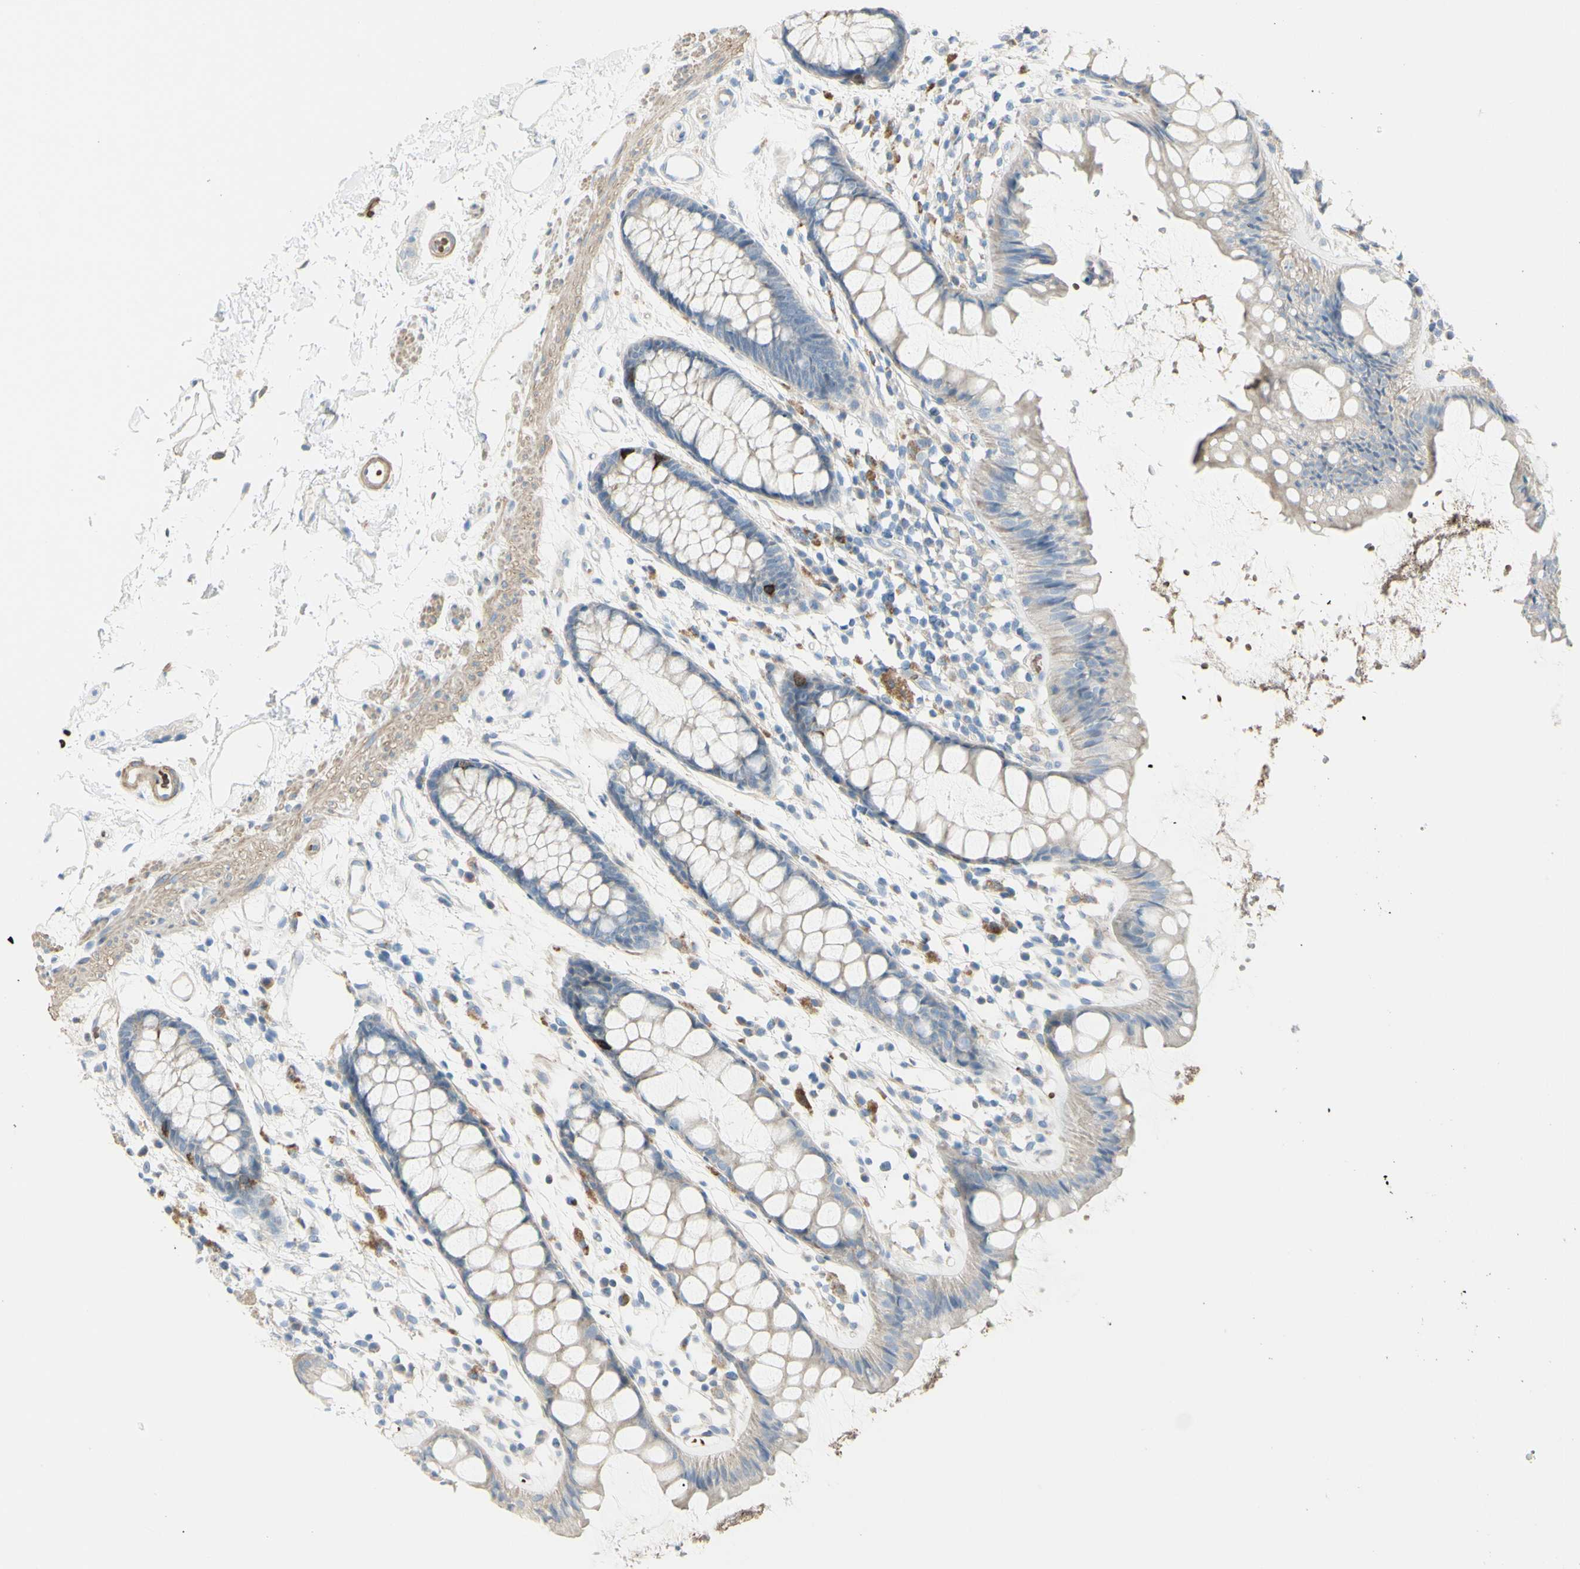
{"staining": {"intensity": "negative", "quantity": "none", "location": "none"}, "tissue": "rectum", "cell_type": "Glandular cells", "image_type": "normal", "snomed": [{"axis": "morphology", "description": "Normal tissue, NOS"}, {"axis": "topography", "description": "Rectum"}], "caption": "Glandular cells show no significant expression in unremarkable rectum. Brightfield microscopy of IHC stained with DAB (3,3'-diaminobenzidine) (brown) and hematoxylin (blue), captured at high magnification.", "gene": "NCBP2L", "patient": {"sex": "female", "age": 66}}